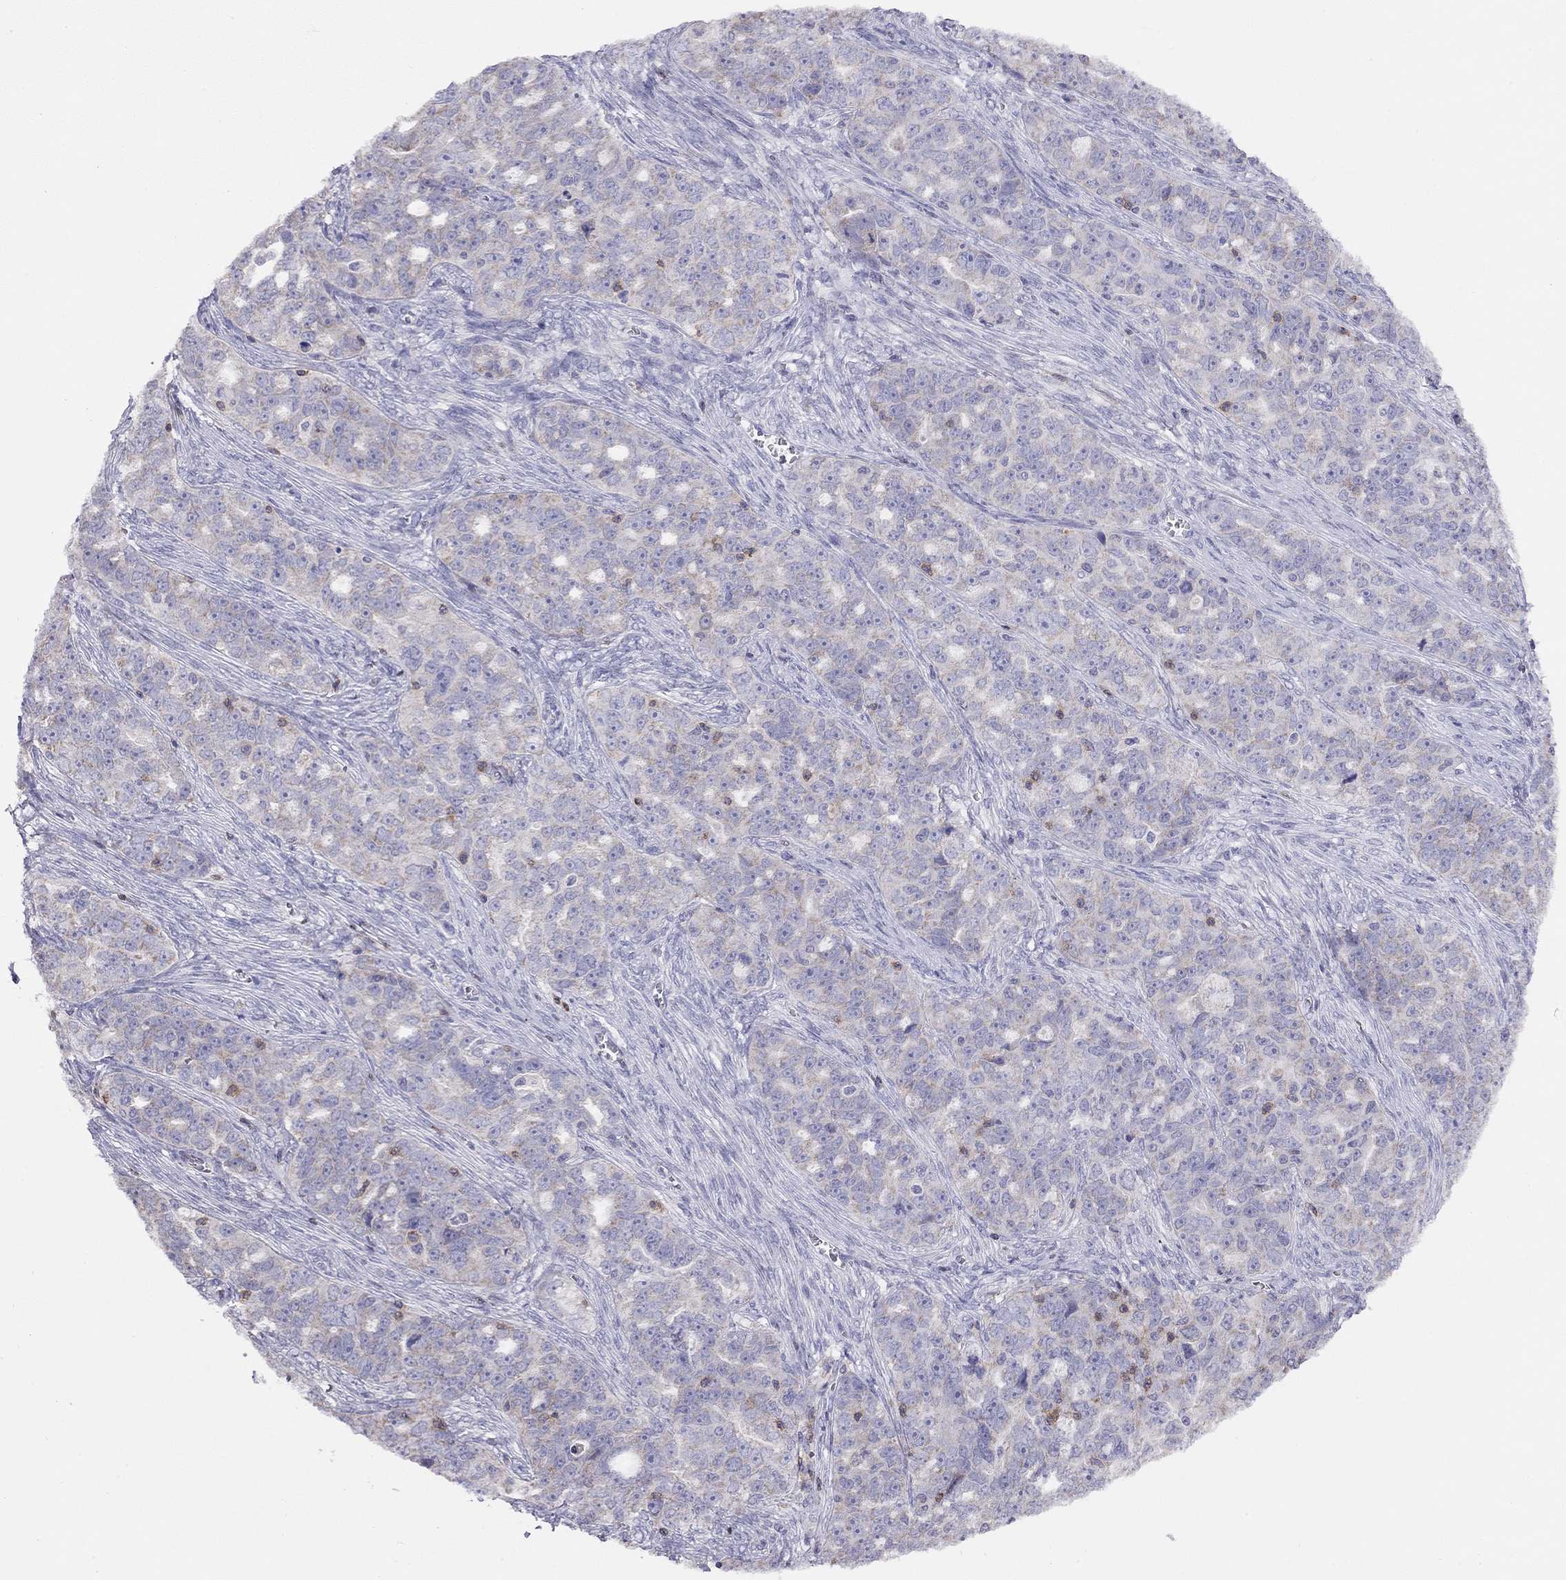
{"staining": {"intensity": "negative", "quantity": "none", "location": "none"}, "tissue": "ovarian cancer", "cell_type": "Tumor cells", "image_type": "cancer", "snomed": [{"axis": "morphology", "description": "Cystadenocarcinoma, serous, NOS"}, {"axis": "topography", "description": "Ovary"}], "caption": "There is no significant expression in tumor cells of ovarian cancer.", "gene": "CITED1", "patient": {"sex": "female", "age": 51}}